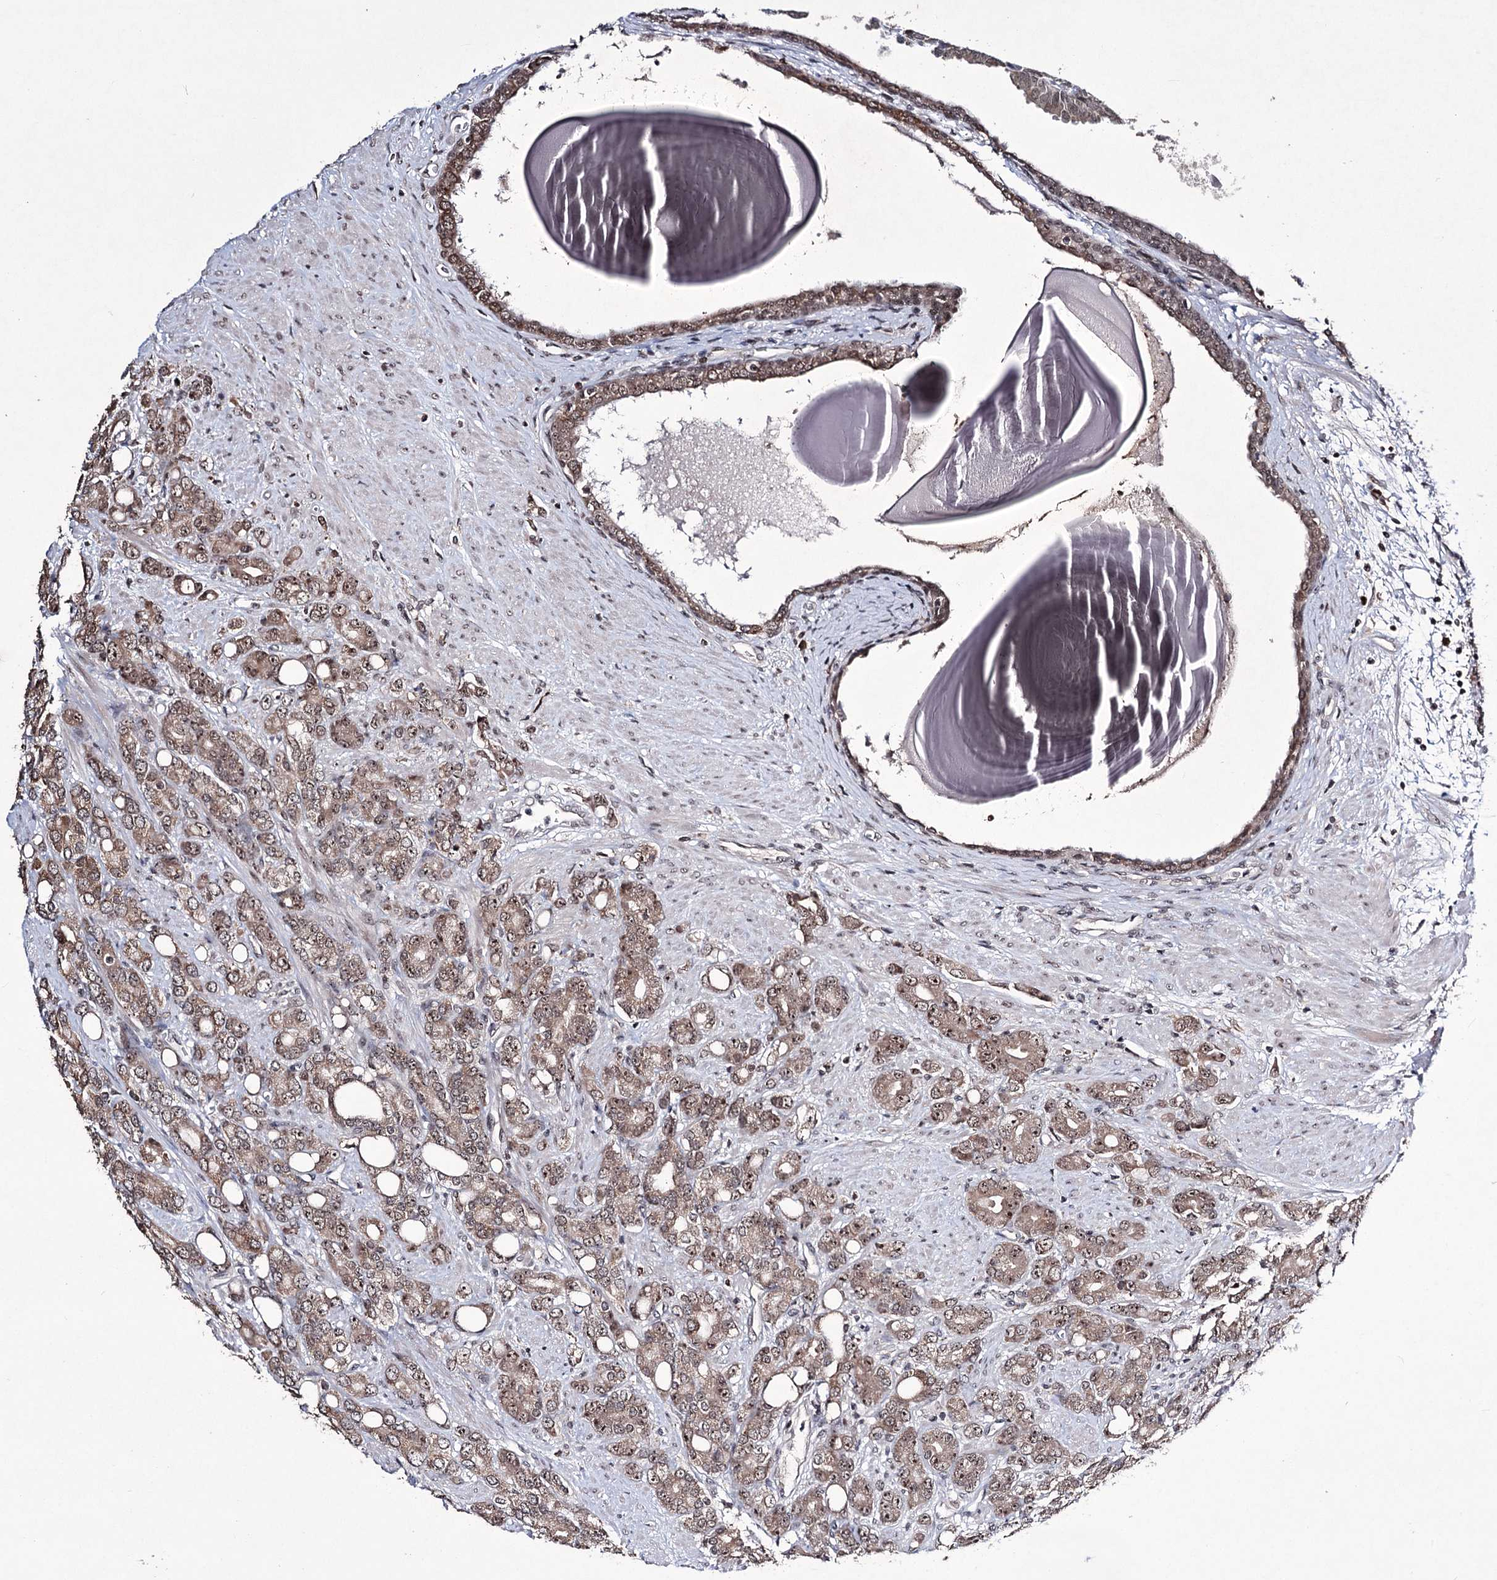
{"staining": {"intensity": "weak", "quantity": ">75%", "location": "cytoplasmic/membranous,nuclear"}, "tissue": "prostate cancer", "cell_type": "Tumor cells", "image_type": "cancer", "snomed": [{"axis": "morphology", "description": "Adenocarcinoma, High grade"}, {"axis": "topography", "description": "Prostate"}], "caption": "A high-resolution histopathology image shows IHC staining of prostate cancer, which reveals weak cytoplasmic/membranous and nuclear positivity in approximately >75% of tumor cells. (brown staining indicates protein expression, while blue staining denotes nuclei).", "gene": "VGLL4", "patient": {"sex": "male", "age": 62}}